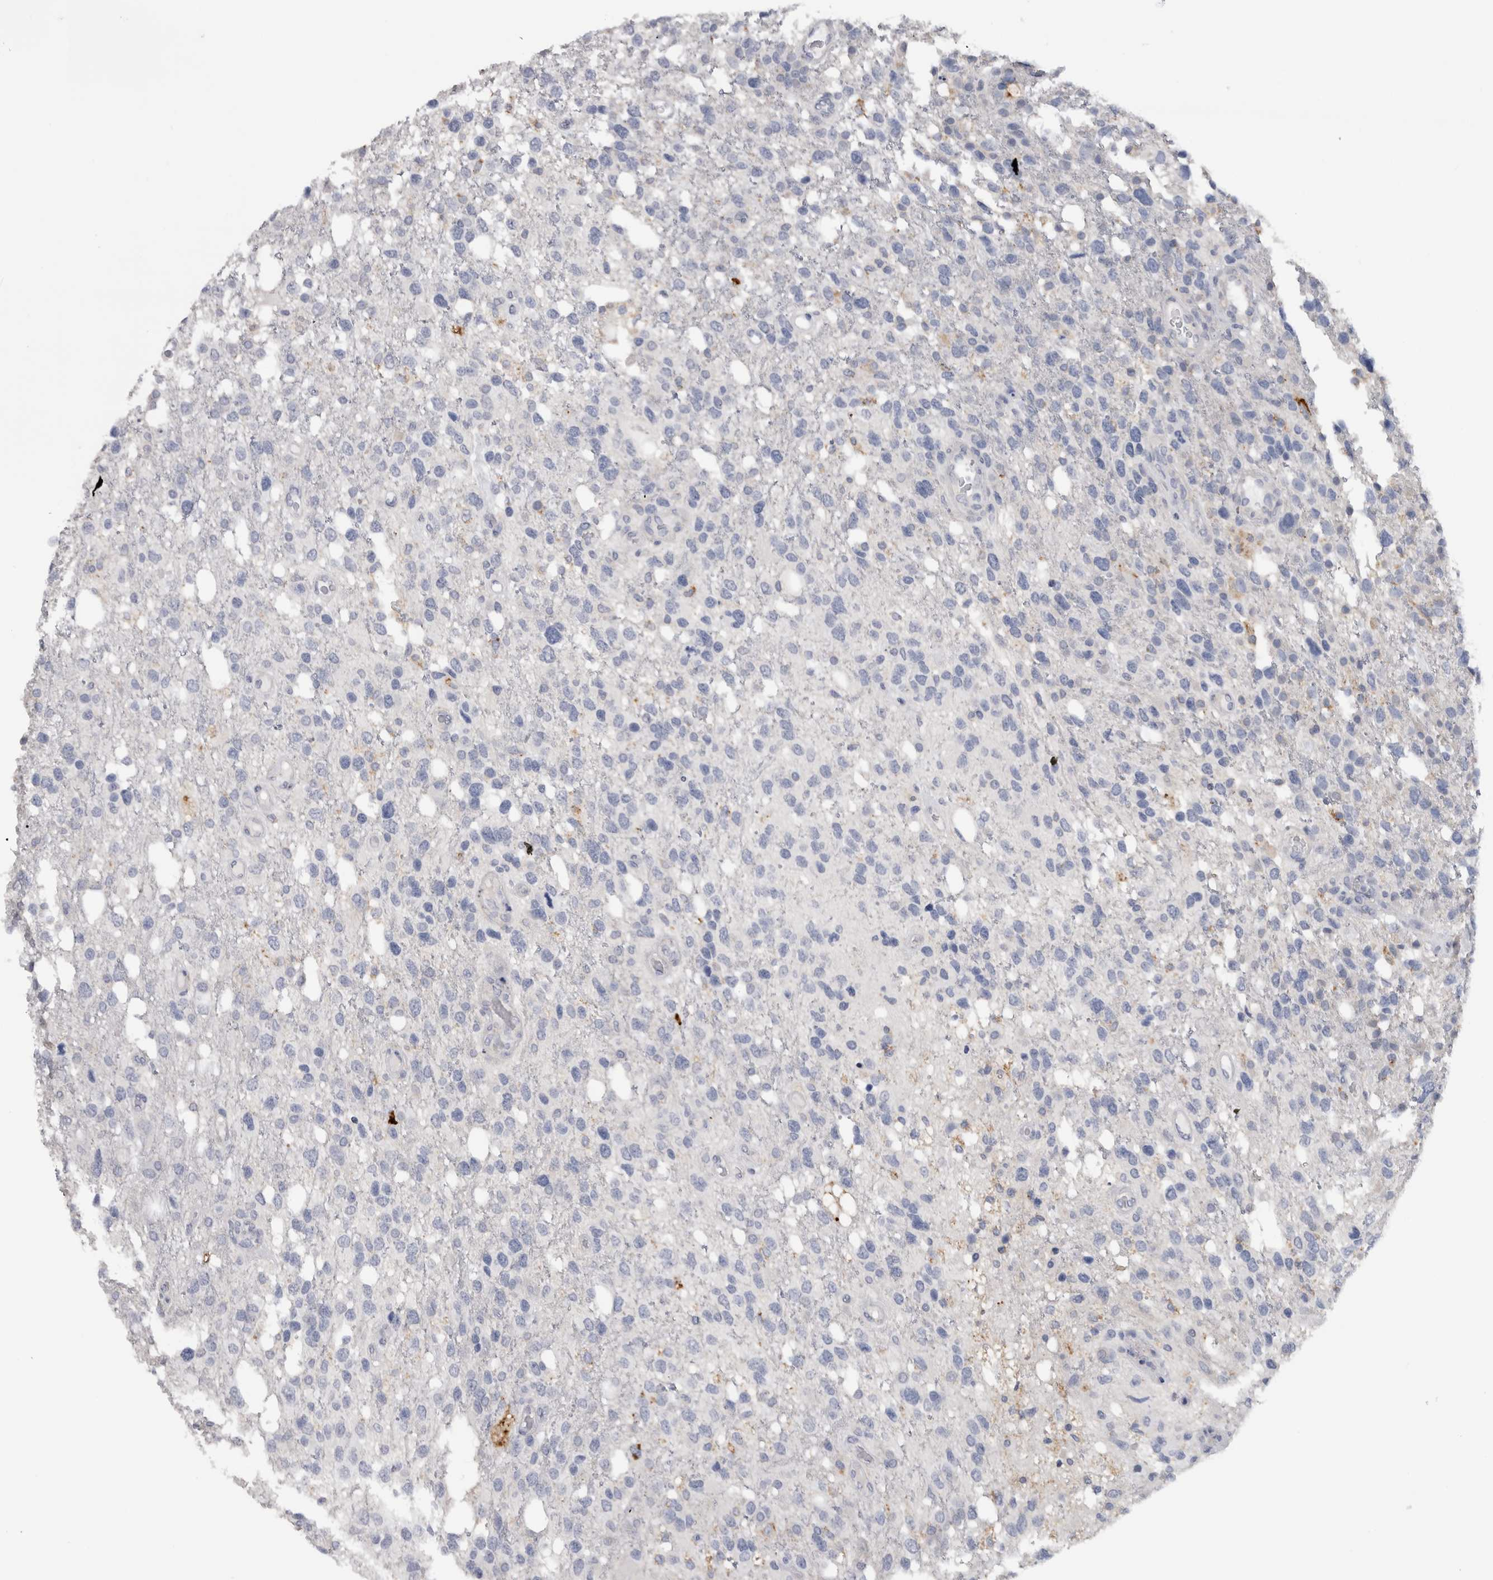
{"staining": {"intensity": "negative", "quantity": "none", "location": "none"}, "tissue": "glioma", "cell_type": "Tumor cells", "image_type": "cancer", "snomed": [{"axis": "morphology", "description": "Glioma, malignant, High grade"}, {"axis": "topography", "description": "Brain"}], "caption": "DAB (3,3'-diaminobenzidine) immunohistochemical staining of malignant glioma (high-grade) displays no significant staining in tumor cells. The staining is performed using DAB brown chromogen with nuclei counter-stained in using hematoxylin.", "gene": "CD63", "patient": {"sex": "female", "age": 58}}